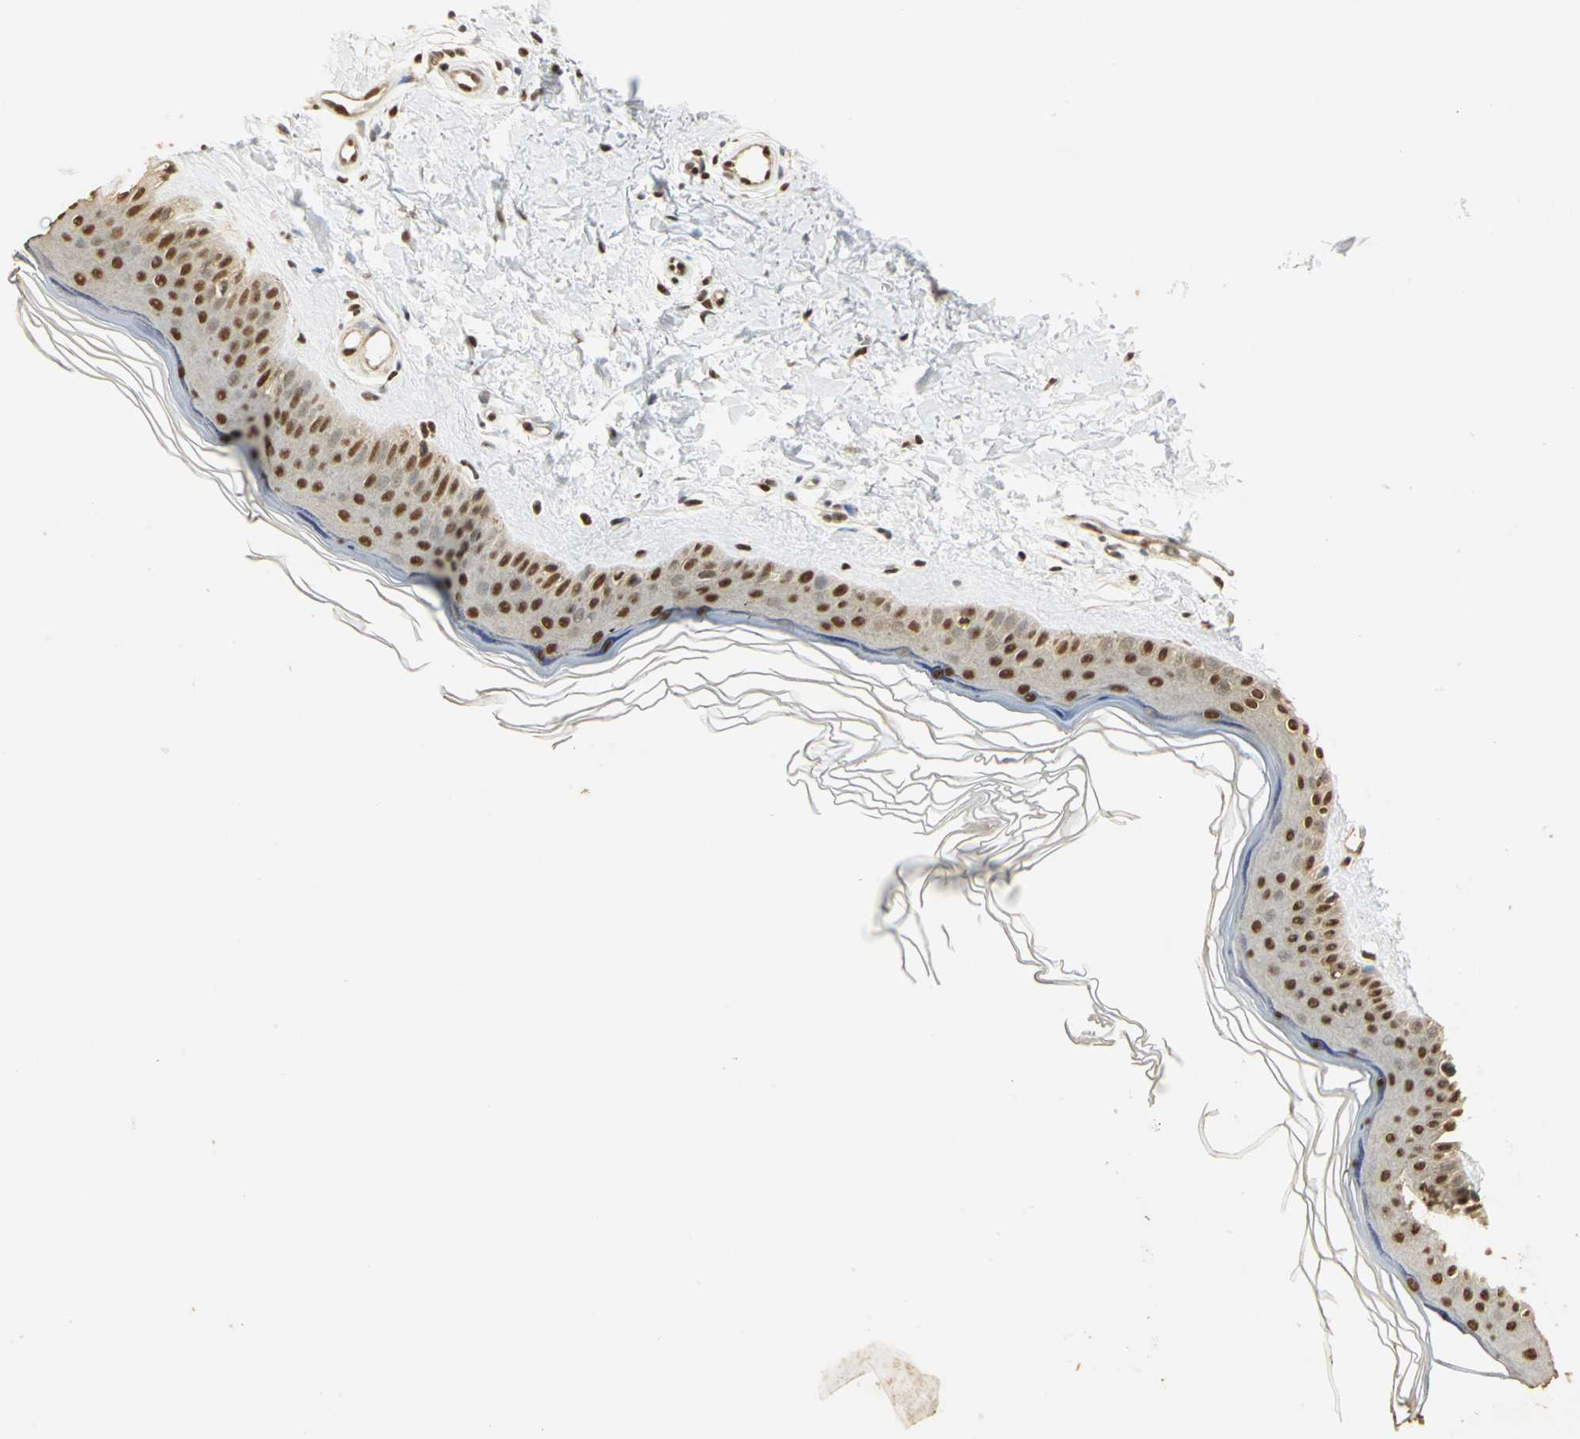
{"staining": {"intensity": "strong", "quantity": ">75%", "location": "nuclear"}, "tissue": "skin", "cell_type": "Fibroblasts", "image_type": "normal", "snomed": [{"axis": "morphology", "description": "Normal tissue, NOS"}, {"axis": "topography", "description": "Skin"}], "caption": "Brown immunohistochemical staining in normal human skin shows strong nuclear staining in approximately >75% of fibroblasts. The staining is performed using DAB brown chromogen to label protein expression. The nuclei are counter-stained blue using hematoxylin.", "gene": "SET", "patient": {"sex": "female", "age": 19}}